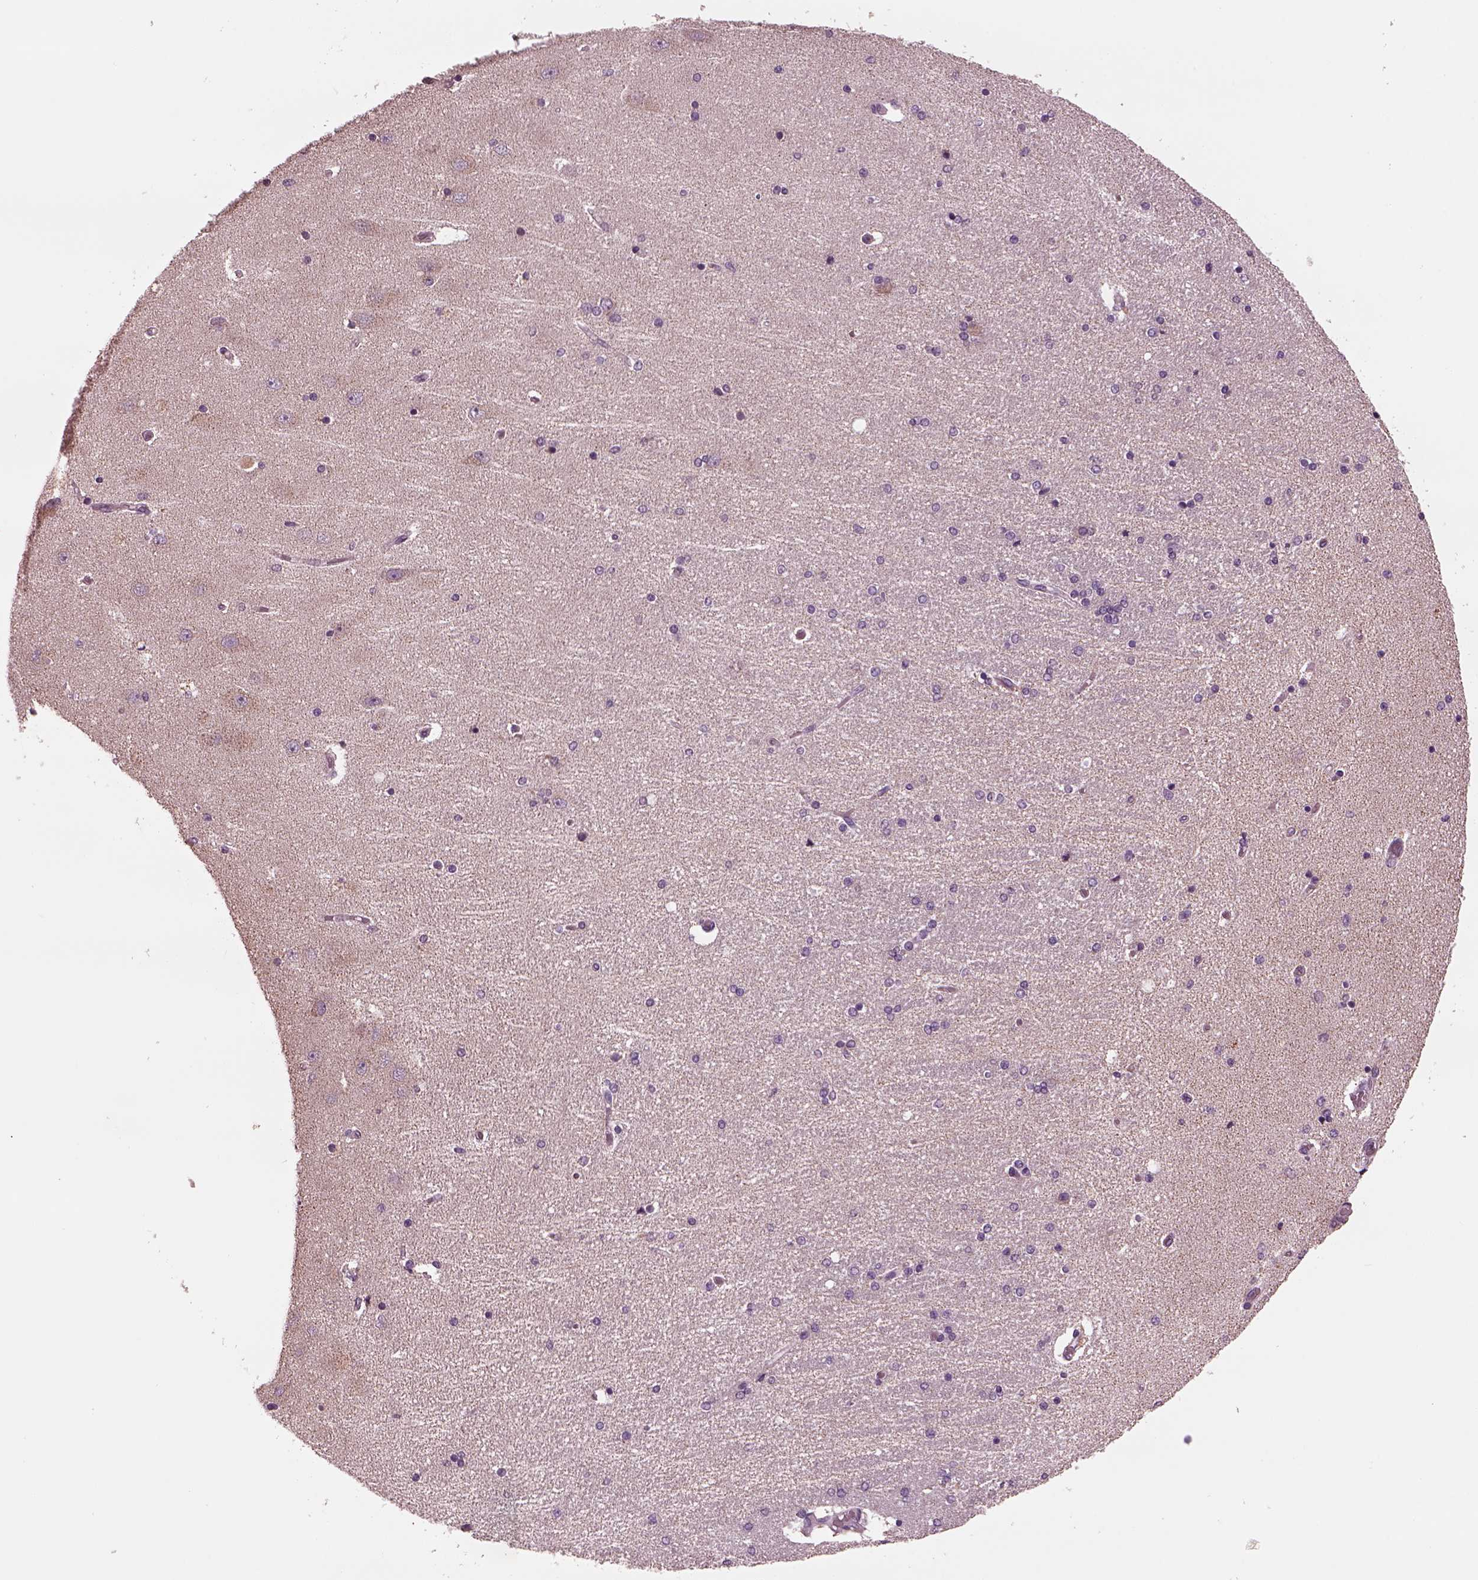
{"staining": {"intensity": "negative", "quantity": "none", "location": "none"}, "tissue": "hippocampus", "cell_type": "Glial cells", "image_type": "normal", "snomed": [{"axis": "morphology", "description": "Normal tissue, NOS"}, {"axis": "topography", "description": "Hippocampus"}], "caption": "The IHC micrograph has no significant positivity in glial cells of hippocampus. (Stains: DAB IHC with hematoxylin counter stain, Microscopy: brightfield microscopy at high magnification).", "gene": "AP4M1", "patient": {"sex": "female", "age": 54}}